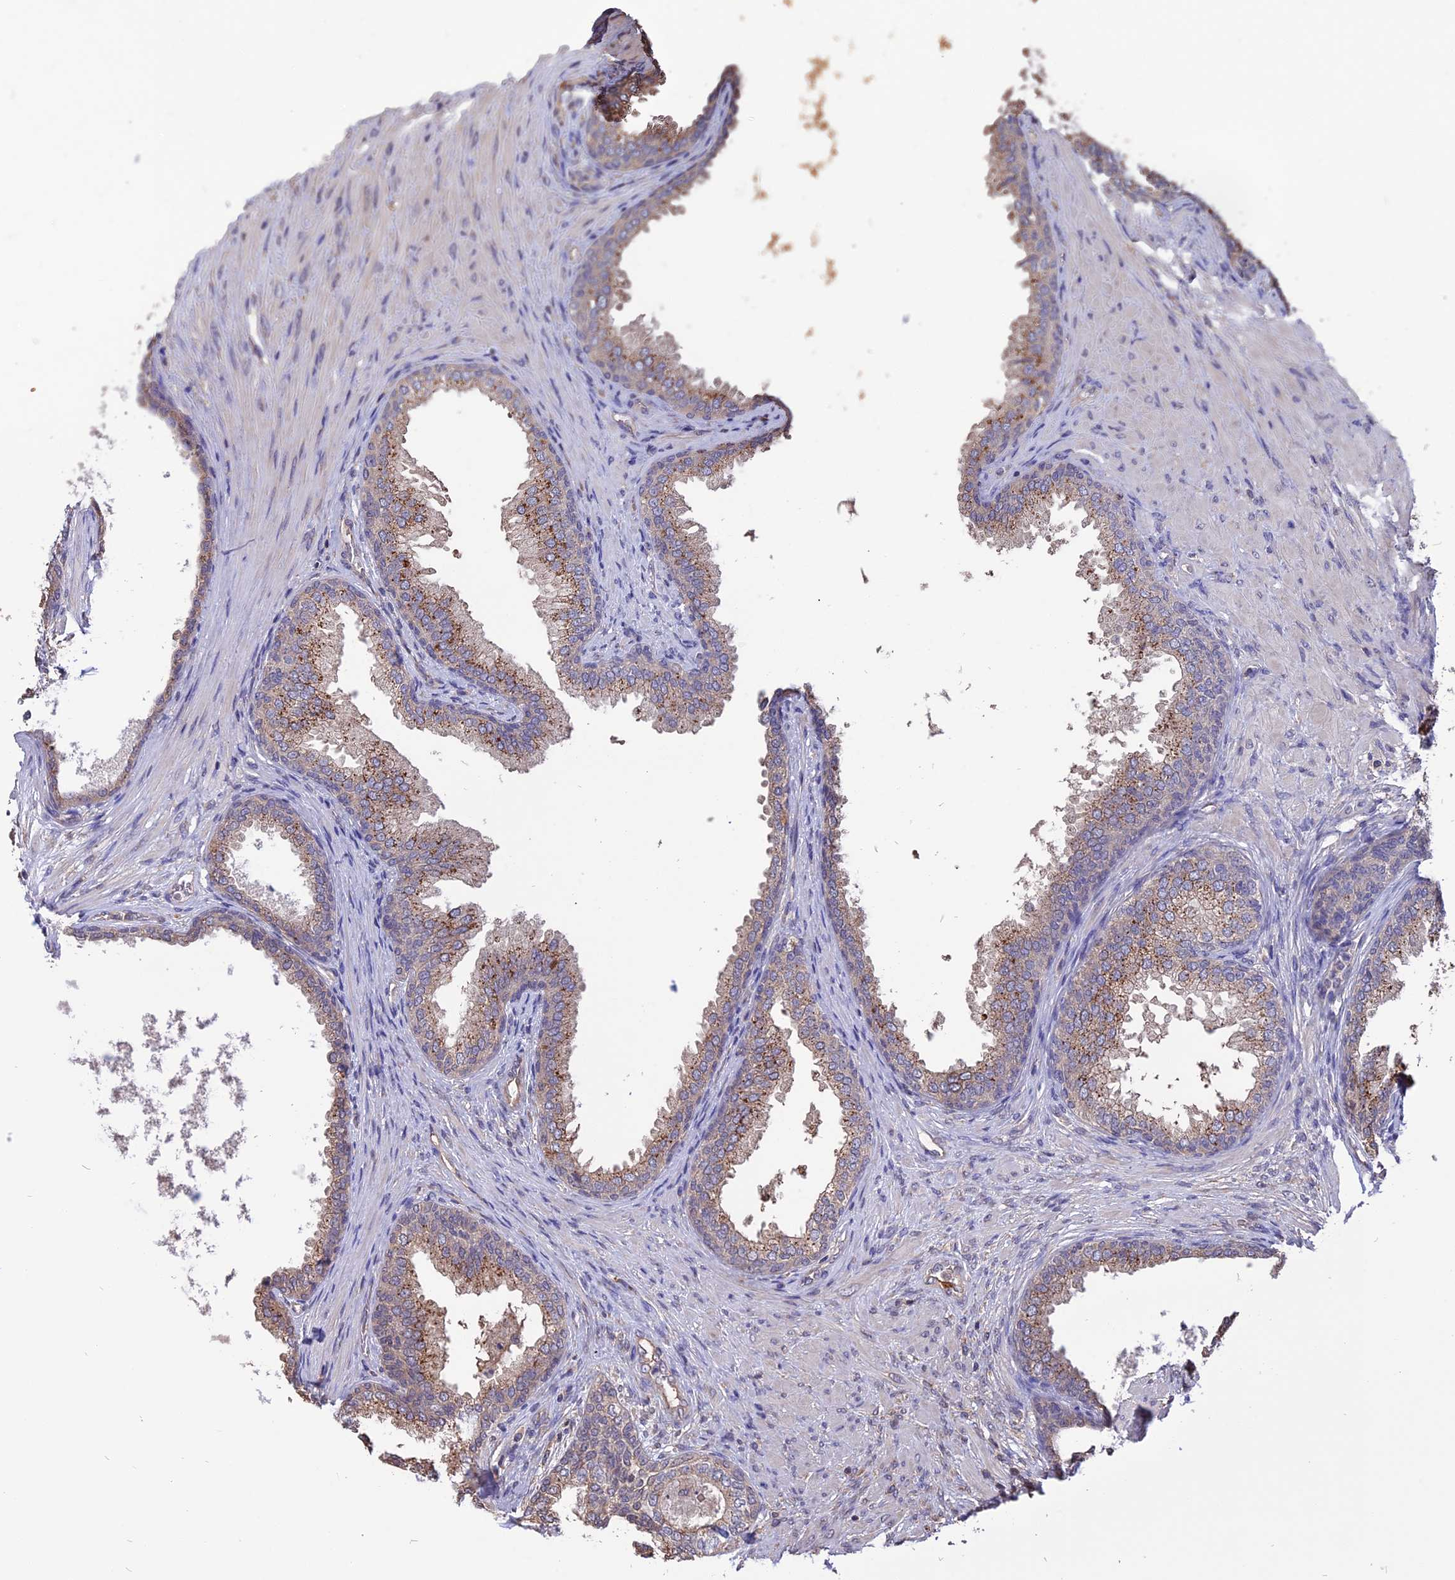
{"staining": {"intensity": "moderate", "quantity": "25%-75%", "location": "cytoplasmic/membranous"}, "tissue": "prostate", "cell_type": "Glandular cells", "image_type": "normal", "snomed": [{"axis": "morphology", "description": "Normal tissue, NOS"}, {"axis": "topography", "description": "Prostate"}], "caption": "This photomicrograph reveals immunohistochemistry (IHC) staining of unremarkable human prostate, with medium moderate cytoplasmic/membranous staining in approximately 25%-75% of glandular cells.", "gene": "CARMIL2", "patient": {"sex": "male", "age": 76}}